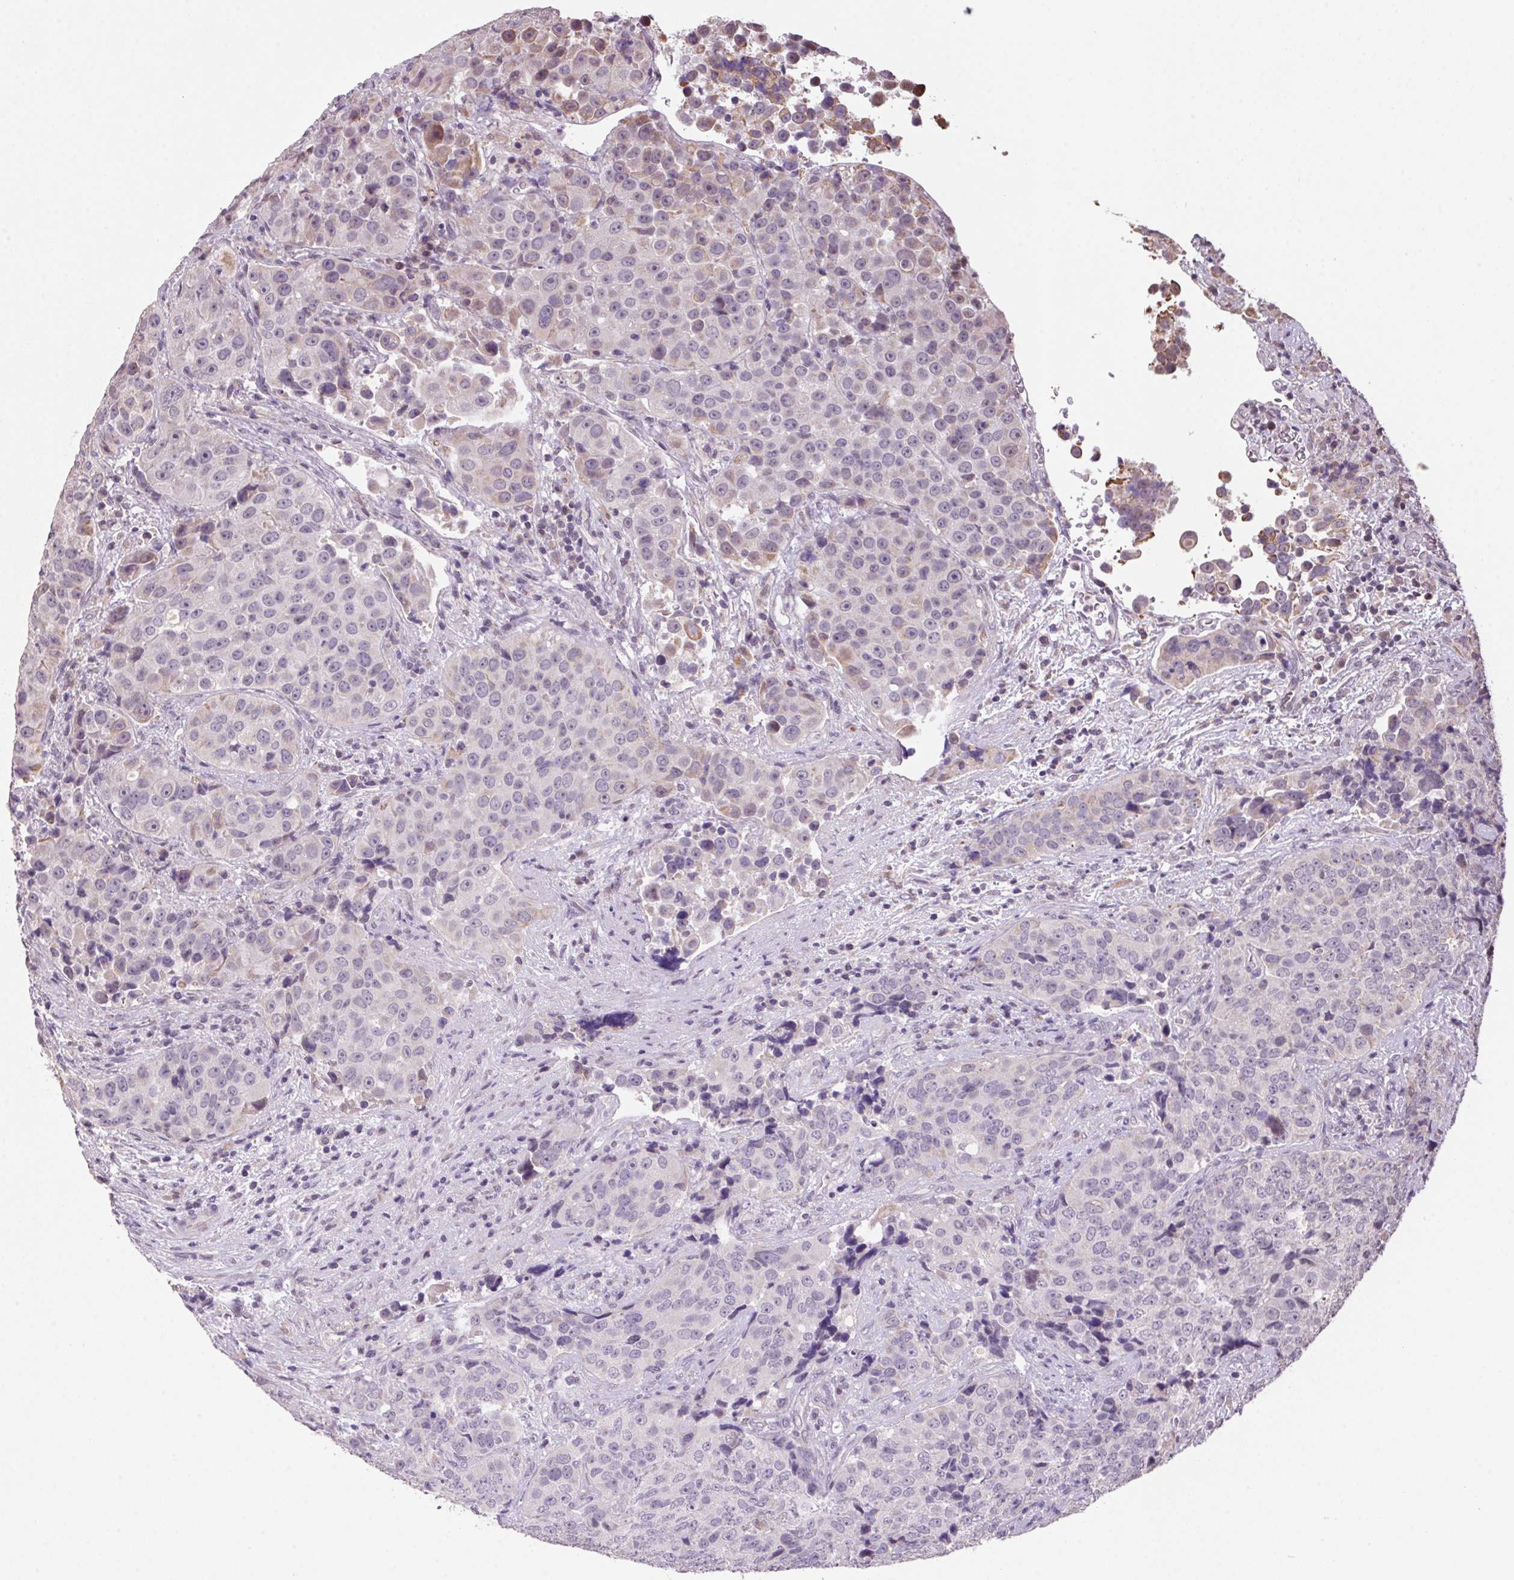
{"staining": {"intensity": "negative", "quantity": "none", "location": "none"}, "tissue": "urothelial cancer", "cell_type": "Tumor cells", "image_type": "cancer", "snomed": [{"axis": "morphology", "description": "Urothelial carcinoma, NOS"}, {"axis": "topography", "description": "Urinary bladder"}], "caption": "Protein analysis of transitional cell carcinoma shows no significant staining in tumor cells.", "gene": "VWA3B", "patient": {"sex": "male", "age": 52}}